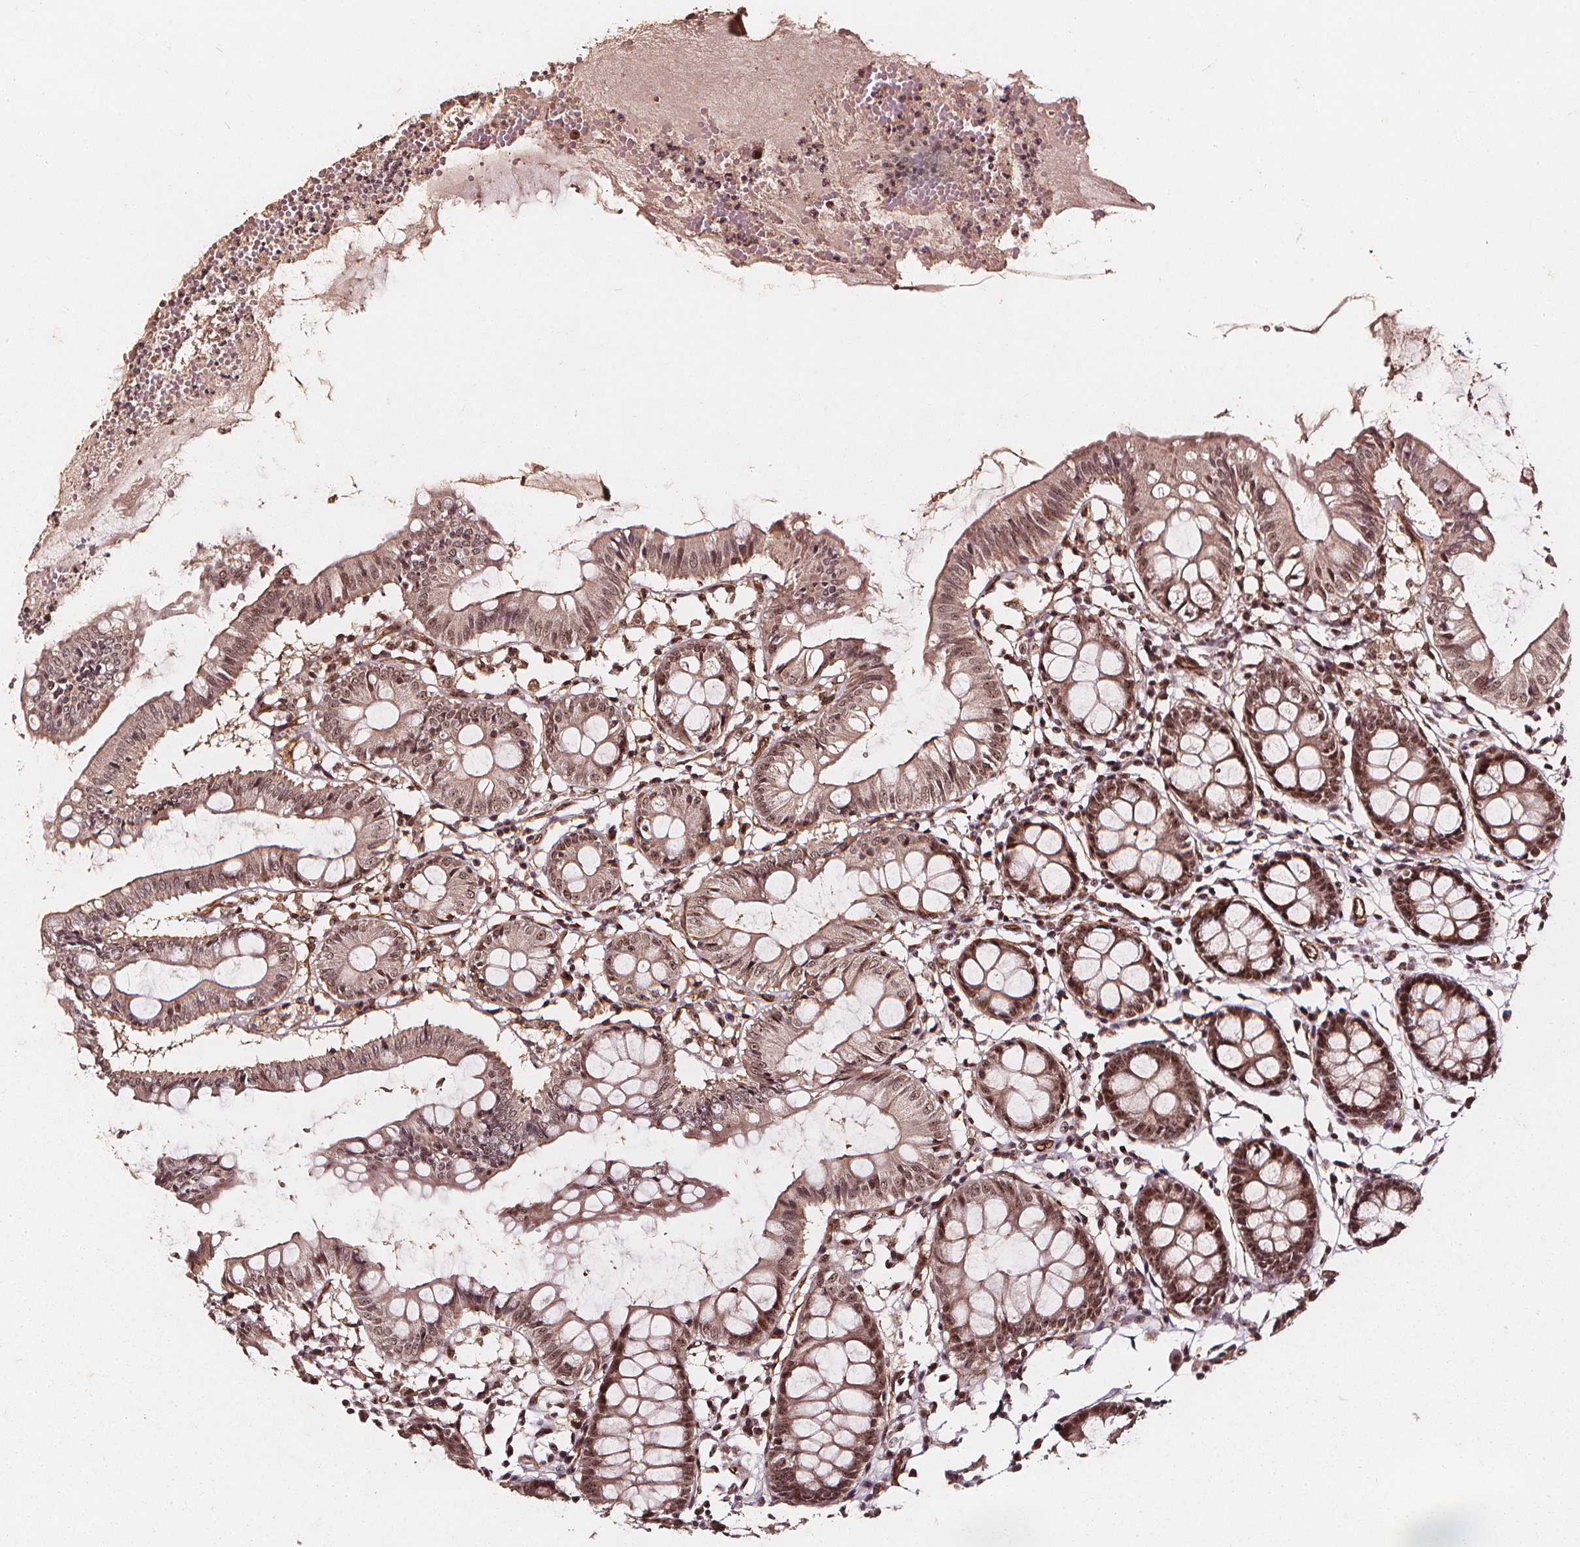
{"staining": {"intensity": "moderate", "quantity": ">75%", "location": "cytoplasmic/membranous,nuclear"}, "tissue": "colon", "cell_type": "Endothelial cells", "image_type": "normal", "snomed": [{"axis": "morphology", "description": "Normal tissue, NOS"}, {"axis": "topography", "description": "Colon"}], "caption": "Moderate cytoplasmic/membranous,nuclear positivity for a protein is appreciated in approximately >75% of endothelial cells of unremarkable colon using immunohistochemistry.", "gene": "EXOSC9", "patient": {"sex": "female", "age": 84}}